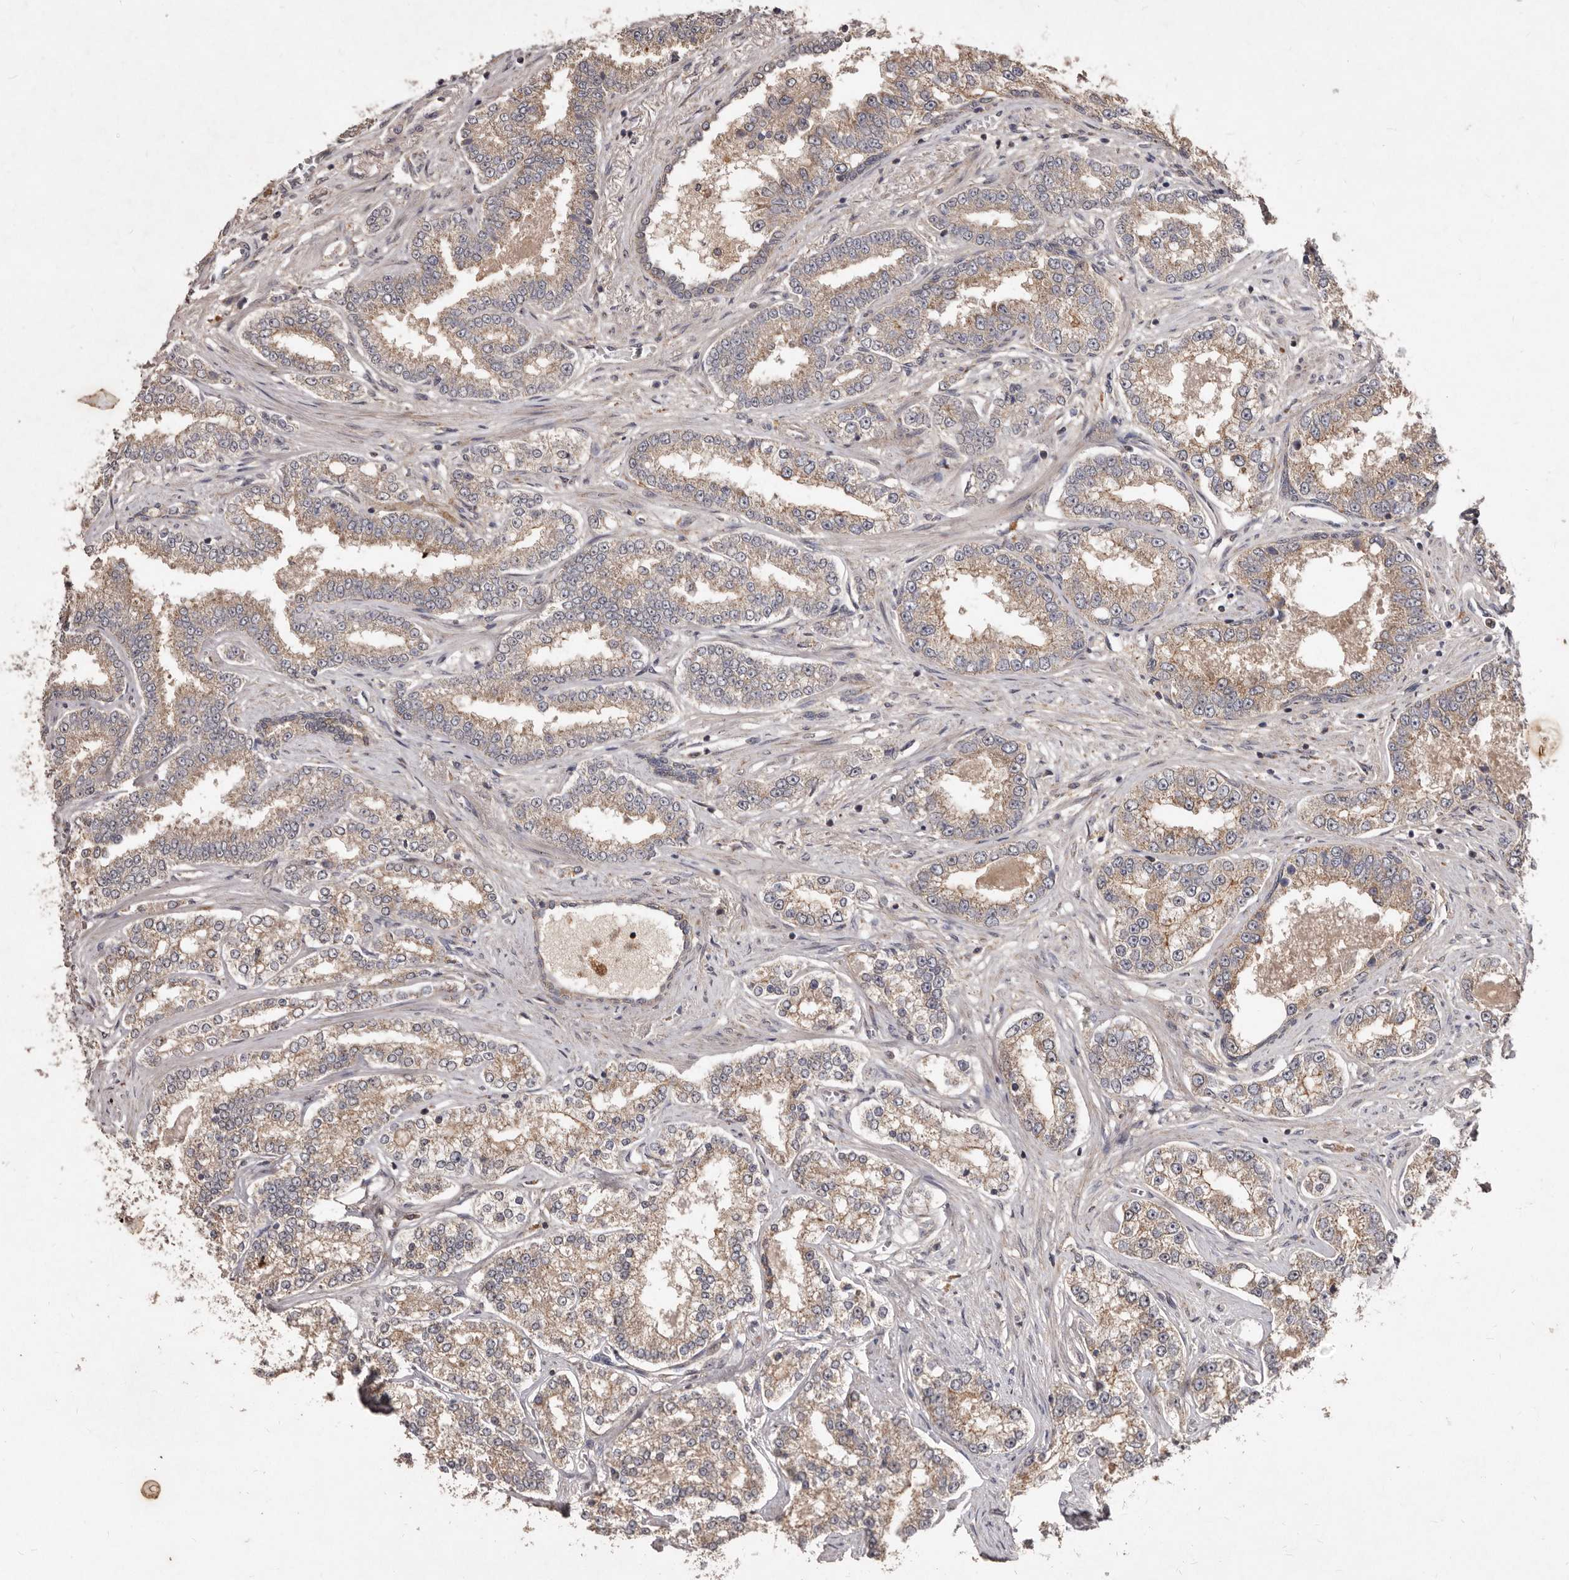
{"staining": {"intensity": "moderate", "quantity": ">75%", "location": "cytoplasmic/membranous"}, "tissue": "prostate cancer", "cell_type": "Tumor cells", "image_type": "cancer", "snomed": [{"axis": "morphology", "description": "Normal tissue, NOS"}, {"axis": "morphology", "description": "Adenocarcinoma, High grade"}, {"axis": "topography", "description": "Prostate"}], "caption": "The histopathology image reveals a brown stain indicating the presence of a protein in the cytoplasmic/membranous of tumor cells in high-grade adenocarcinoma (prostate).", "gene": "FLAD1", "patient": {"sex": "male", "age": 83}}